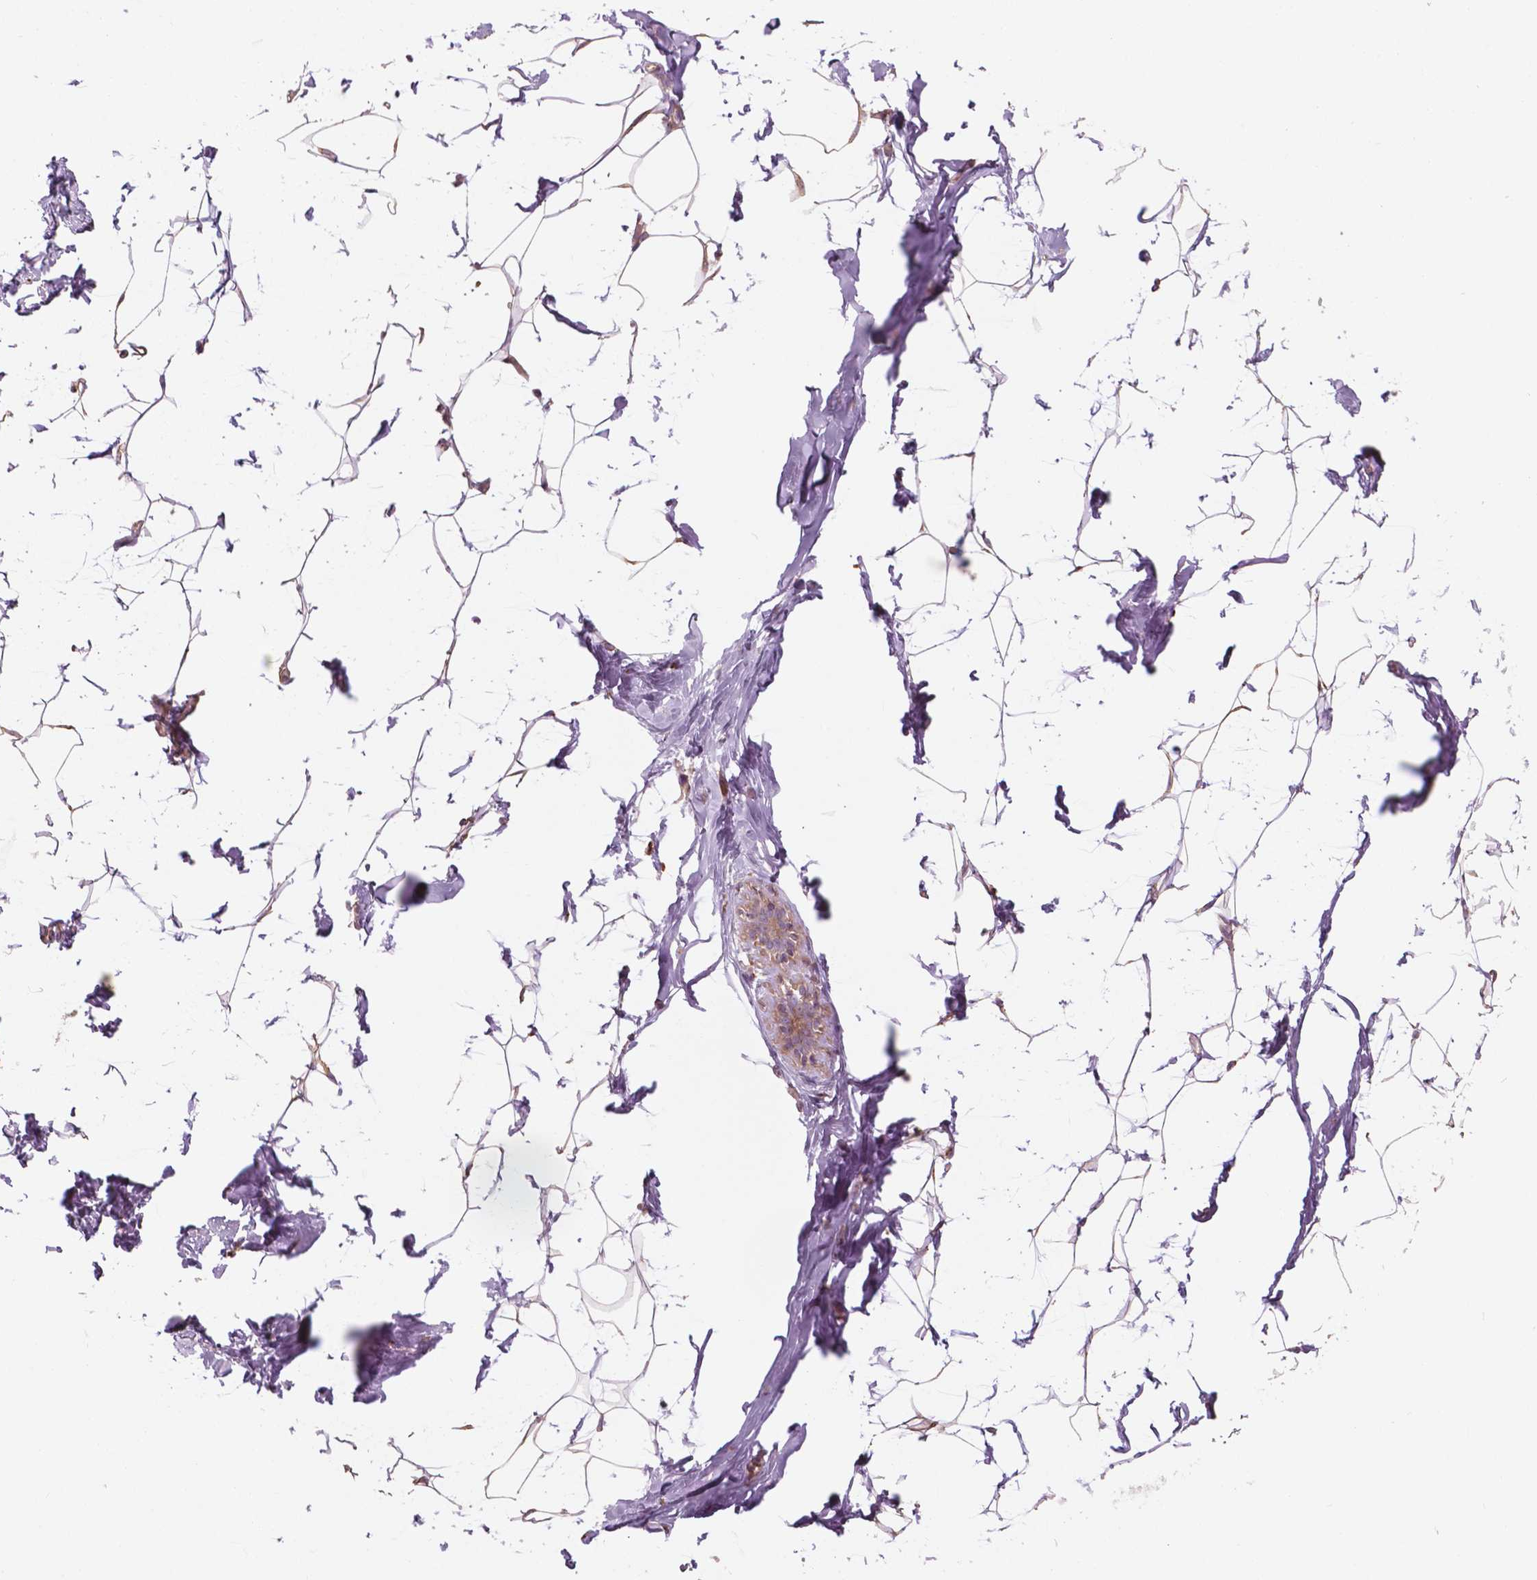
{"staining": {"intensity": "moderate", "quantity": "<25%", "location": "cytoplasmic/membranous"}, "tissue": "breast", "cell_type": "Adipocytes", "image_type": "normal", "snomed": [{"axis": "morphology", "description": "Normal tissue, NOS"}, {"axis": "topography", "description": "Breast"}], "caption": "The micrograph exhibits a brown stain indicating the presence of a protein in the cytoplasmic/membranous of adipocytes in breast.", "gene": "SURF4", "patient": {"sex": "female", "age": 32}}